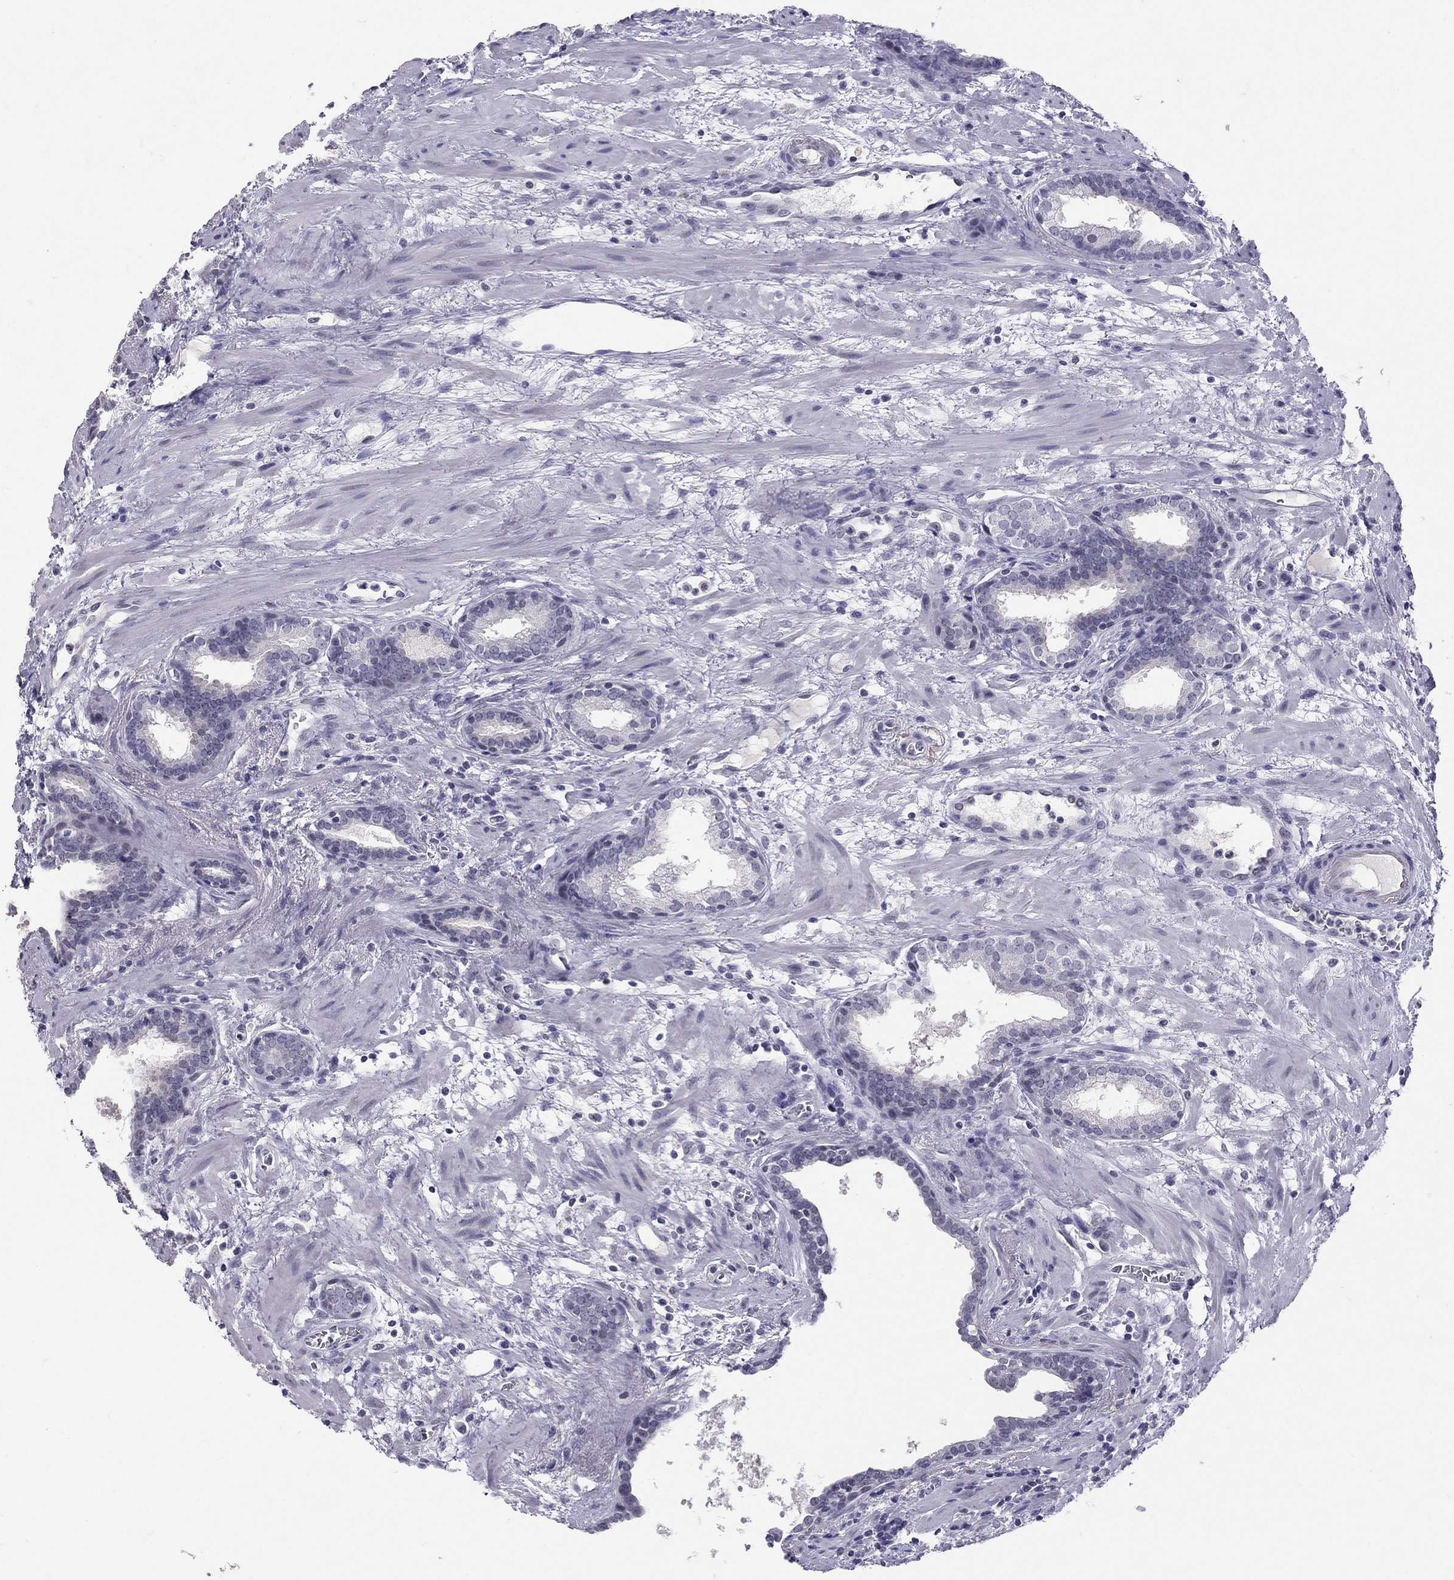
{"staining": {"intensity": "negative", "quantity": "none", "location": "none"}, "tissue": "prostate cancer", "cell_type": "Tumor cells", "image_type": "cancer", "snomed": [{"axis": "morphology", "description": "Adenocarcinoma, NOS"}, {"axis": "topography", "description": "Prostate"}], "caption": "This is a image of immunohistochemistry staining of prostate adenocarcinoma, which shows no positivity in tumor cells.", "gene": "JHY", "patient": {"sex": "male", "age": 66}}